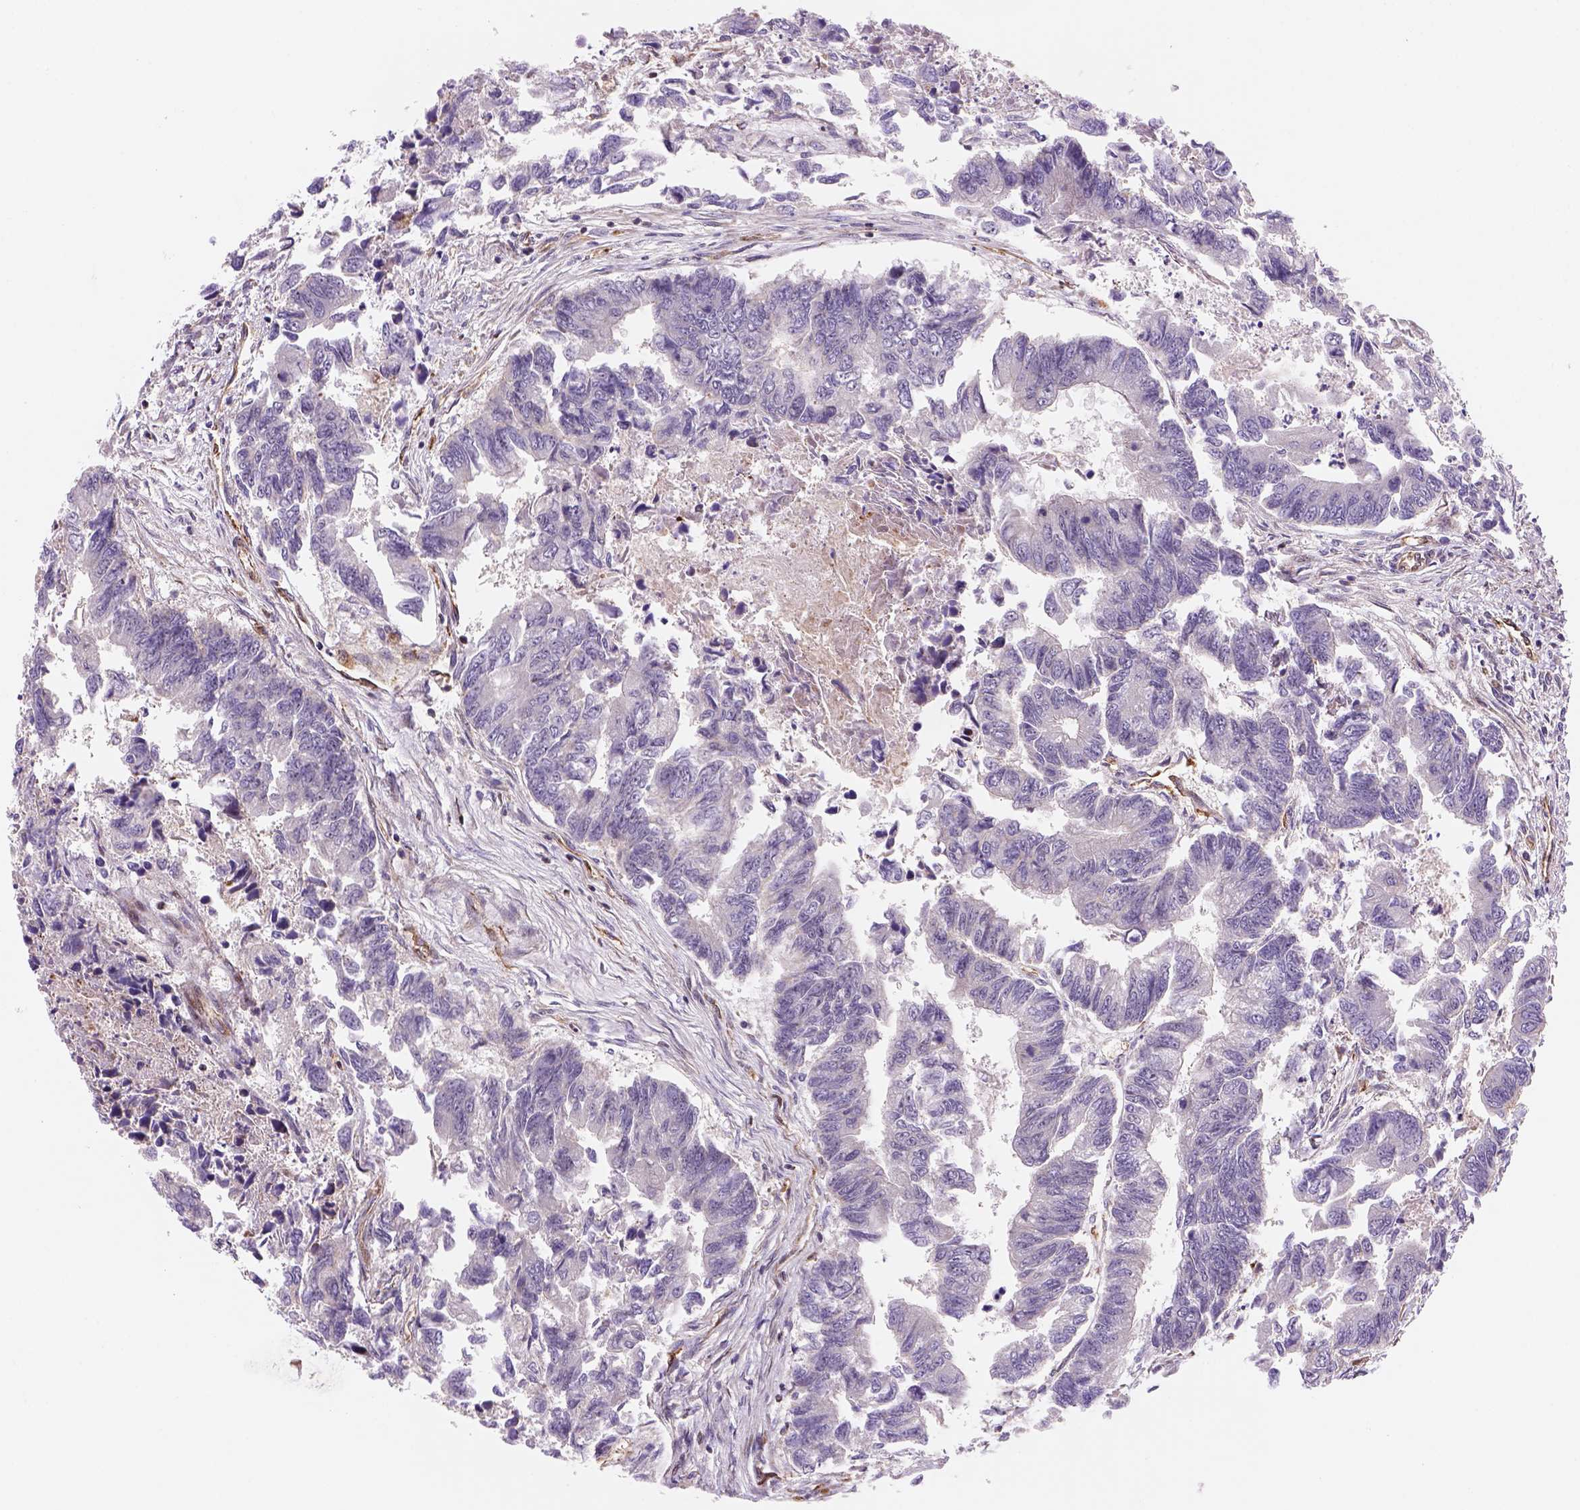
{"staining": {"intensity": "negative", "quantity": "none", "location": "none"}, "tissue": "colorectal cancer", "cell_type": "Tumor cells", "image_type": "cancer", "snomed": [{"axis": "morphology", "description": "Adenocarcinoma, NOS"}, {"axis": "topography", "description": "Colon"}], "caption": "IHC micrograph of neoplastic tissue: adenocarcinoma (colorectal) stained with DAB reveals no significant protein staining in tumor cells. (DAB (3,3'-diaminobenzidine) immunohistochemistry (IHC) visualized using brightfield microscopy, high magnification).", "gene": "VSTM5", "patient": {"sex": "female", "age": 65}}